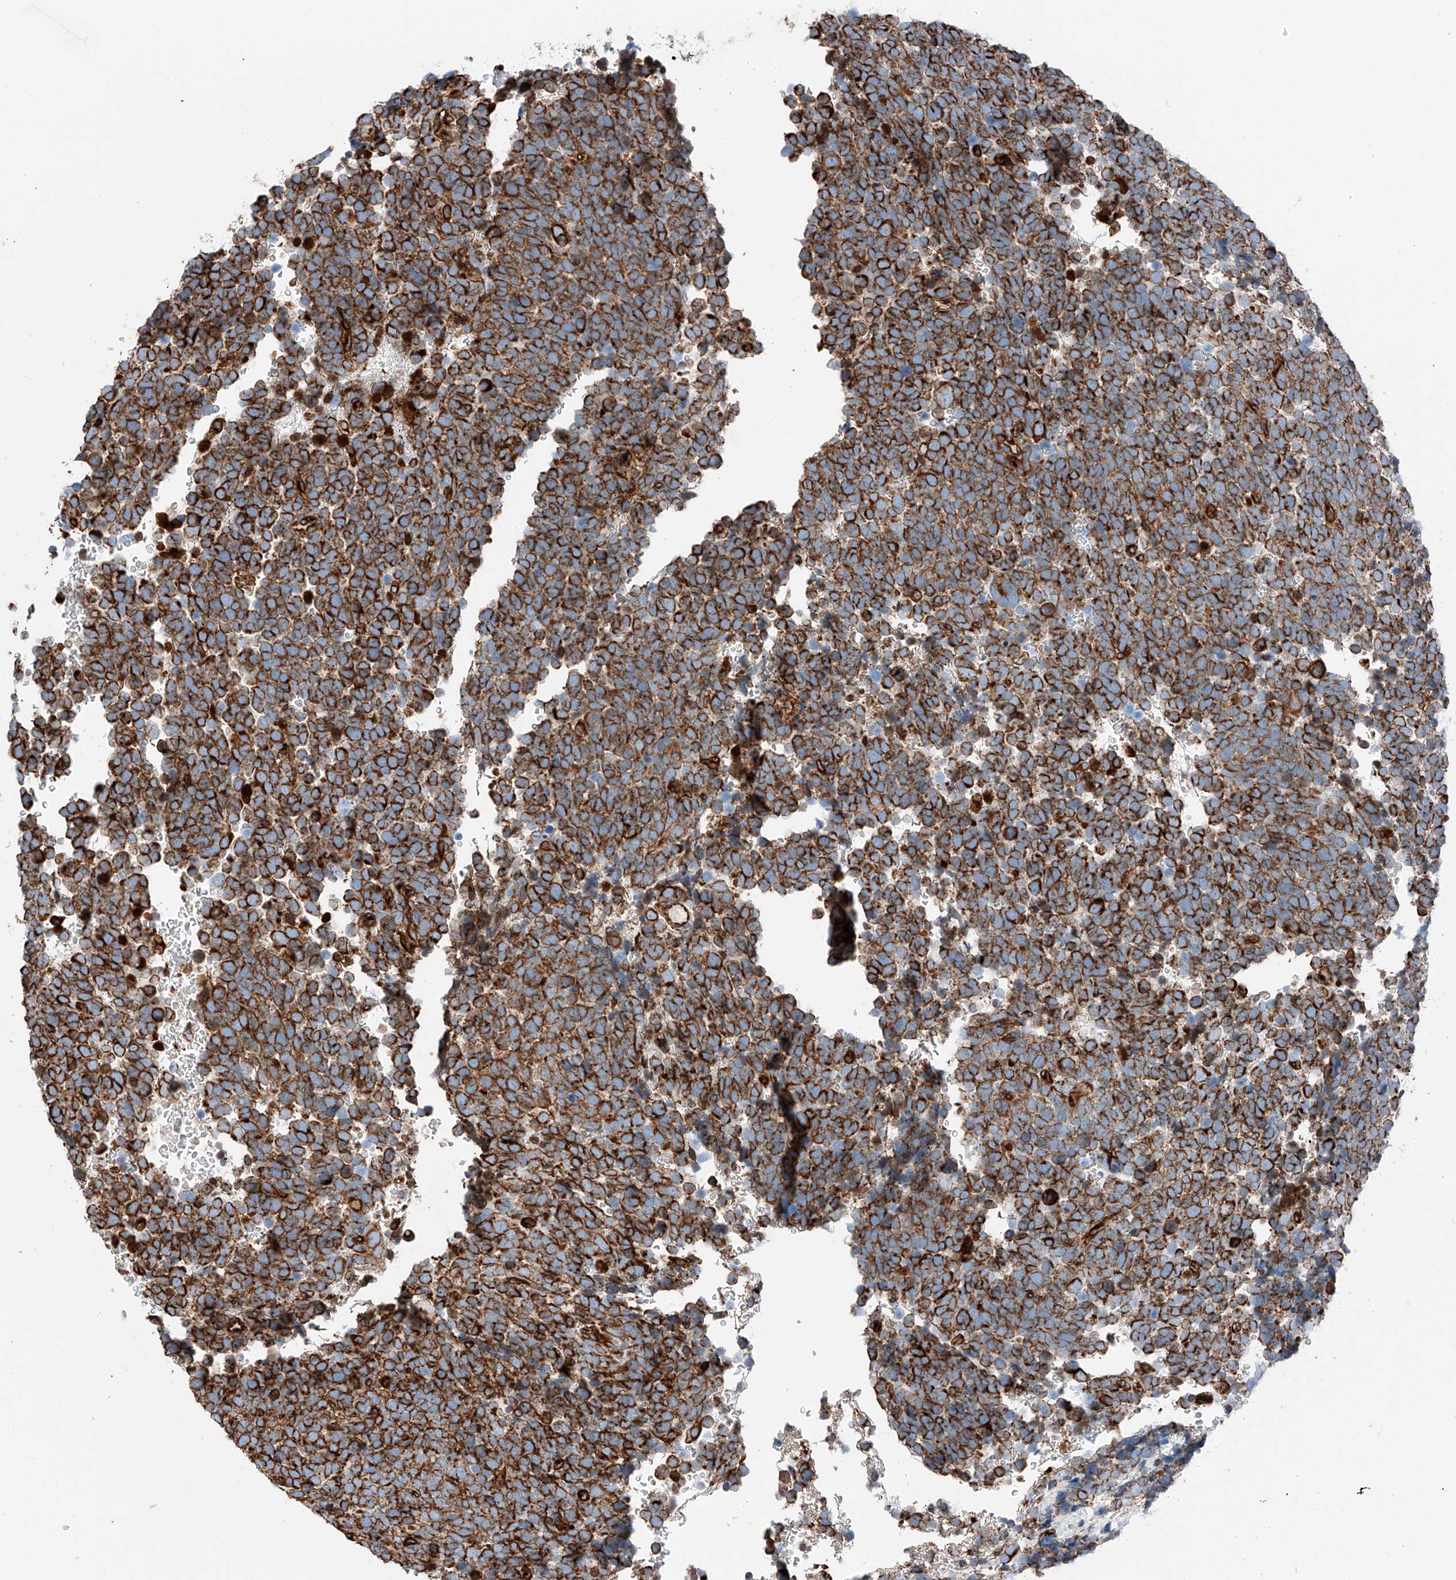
{"staining": {"intensity": "strong", "quantity": ">75%", "location": "cytoplasmic/membranous"}, "tissue": "urothelial cancer", "cell_type": "Tumor cells", "image_type": "cancer", "snomed": [{"axis": "morphology", "description": "Urothelial carcinoma, High grade"}, {"axis": "topography", "description": "Urinary bladder"}], "caption": "Human urothelial cancer stained for a protein (brown) displays strong cytoplasmic/membranous positive staining in about >75% of tumor cells.", "gene": "ZNF804A", "patient": {"sex": "female", "age": 82}}